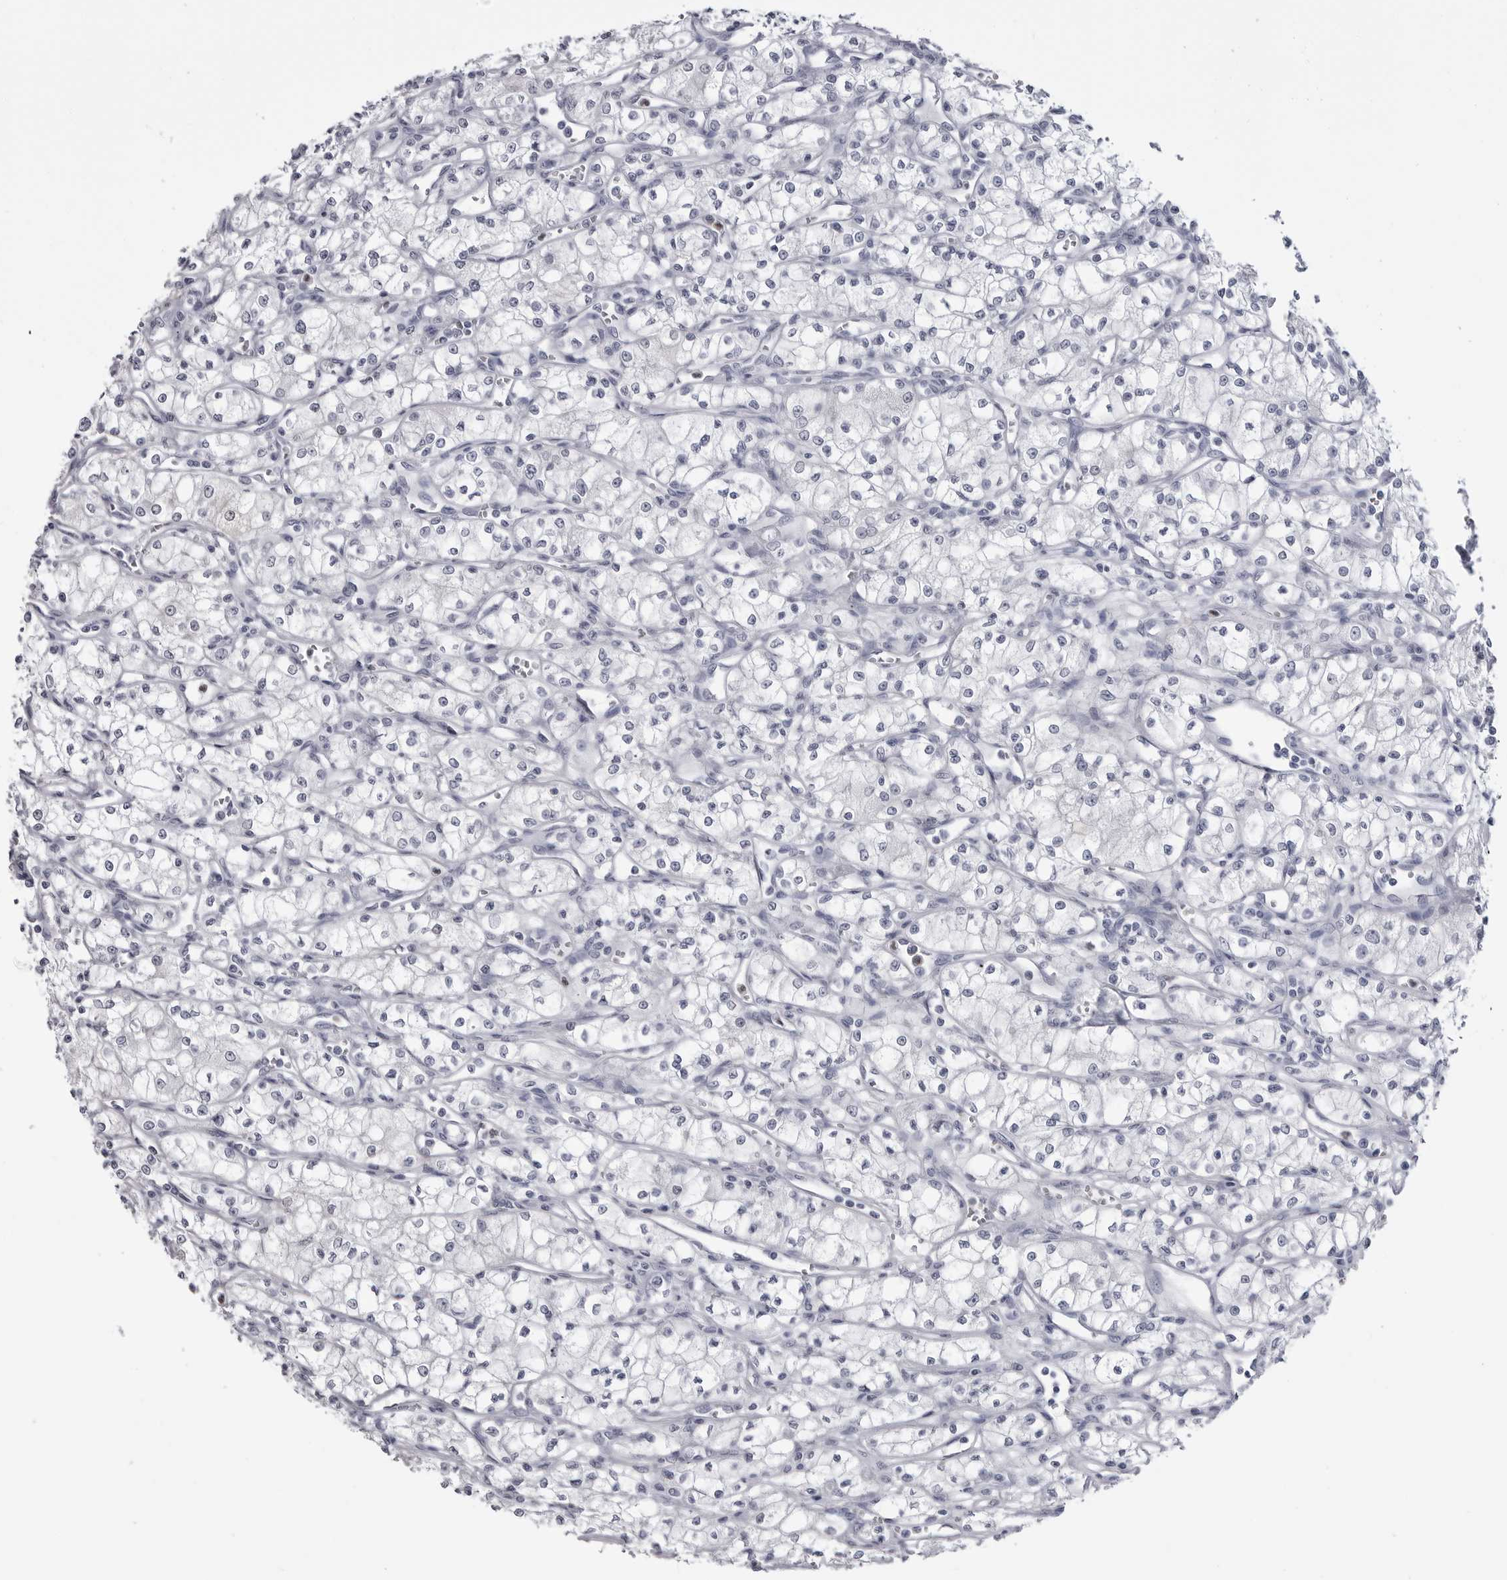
{"staining": {"intensity": "negative", "quantity": "none", "location": "none"}, "tissue": "renal cancer", "cell_type": "Tumor cells", "image_type": "cancer", "snomed": [{"axis": "morphology", "description": "Adenocarcinoma, NOS"}, {"axis": "topography", "description": "Kidney"}], "caption": "Renal cancer (adenocarcinoma) was stained to show a protein in brown. There is no significant expression in tumor cells.", "gene": "STAP2", "patient": {"sex": "male", "age": 59}}